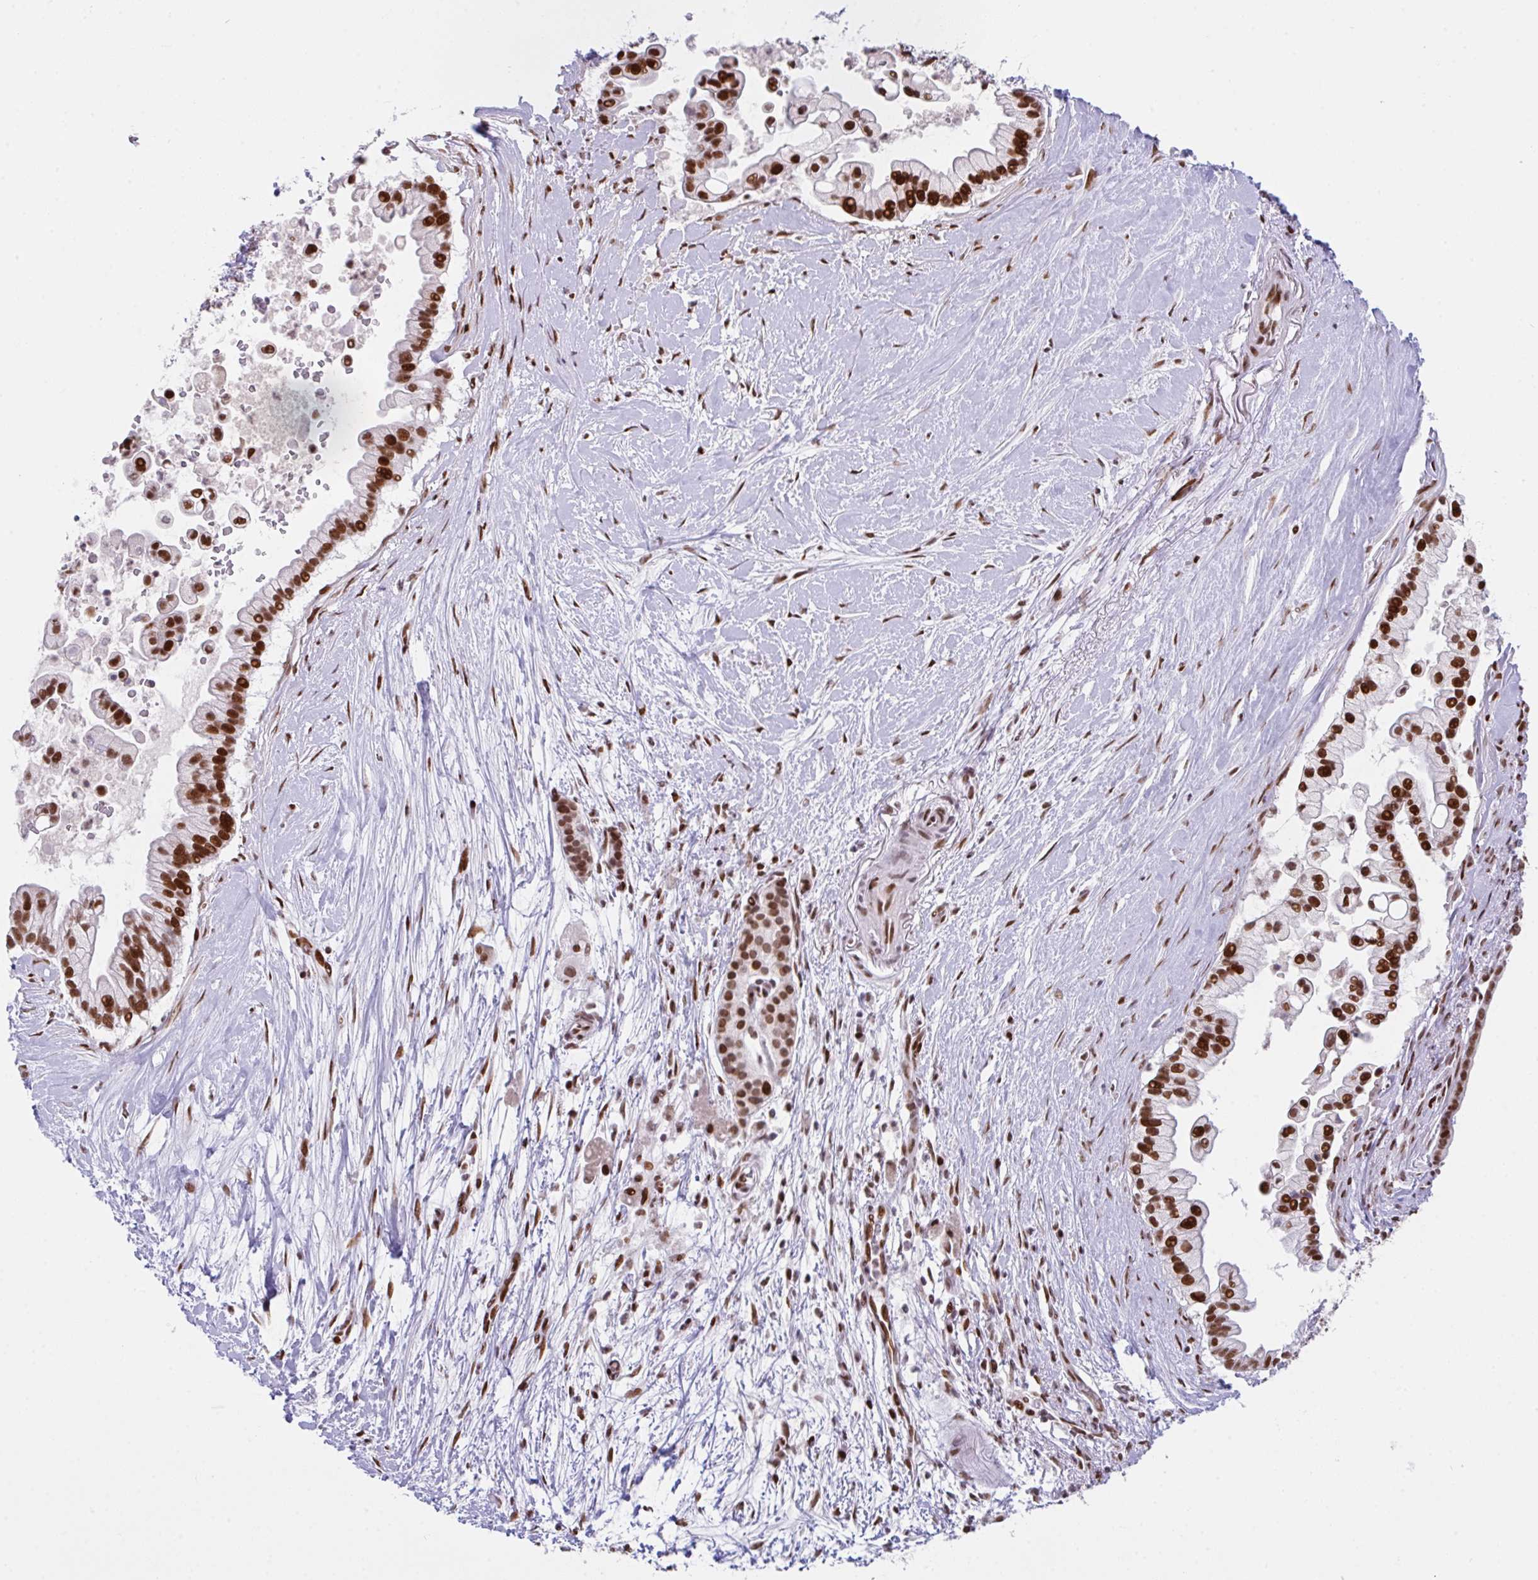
{"staining": {"intensity": "strong", "quantity": ">75%", "location": "nuclear"}, "tissue": "pancreatic cancer", "cell_type": "Tumor cells", "image_type": "cancer", "snomed": [{"axis": "morphology", "description": "Adenocarcinoma, NOS"}, {"axis": "topography", "description": "Pancreas"}], "caption": "Pancreatic cancer (adenocarcinoma) was stained to show a protein in brown. There is high levels of strong nuclear positivity in about >75% of tumor cells. The protein is stained brown, and the nuclei are stained in blue (DAB (3,3'-diaminobenzidine) IHC with brightfield microscopy, high magnification).", "gene": "CLP1", "patient": {"sex": "female", "age": 69}}